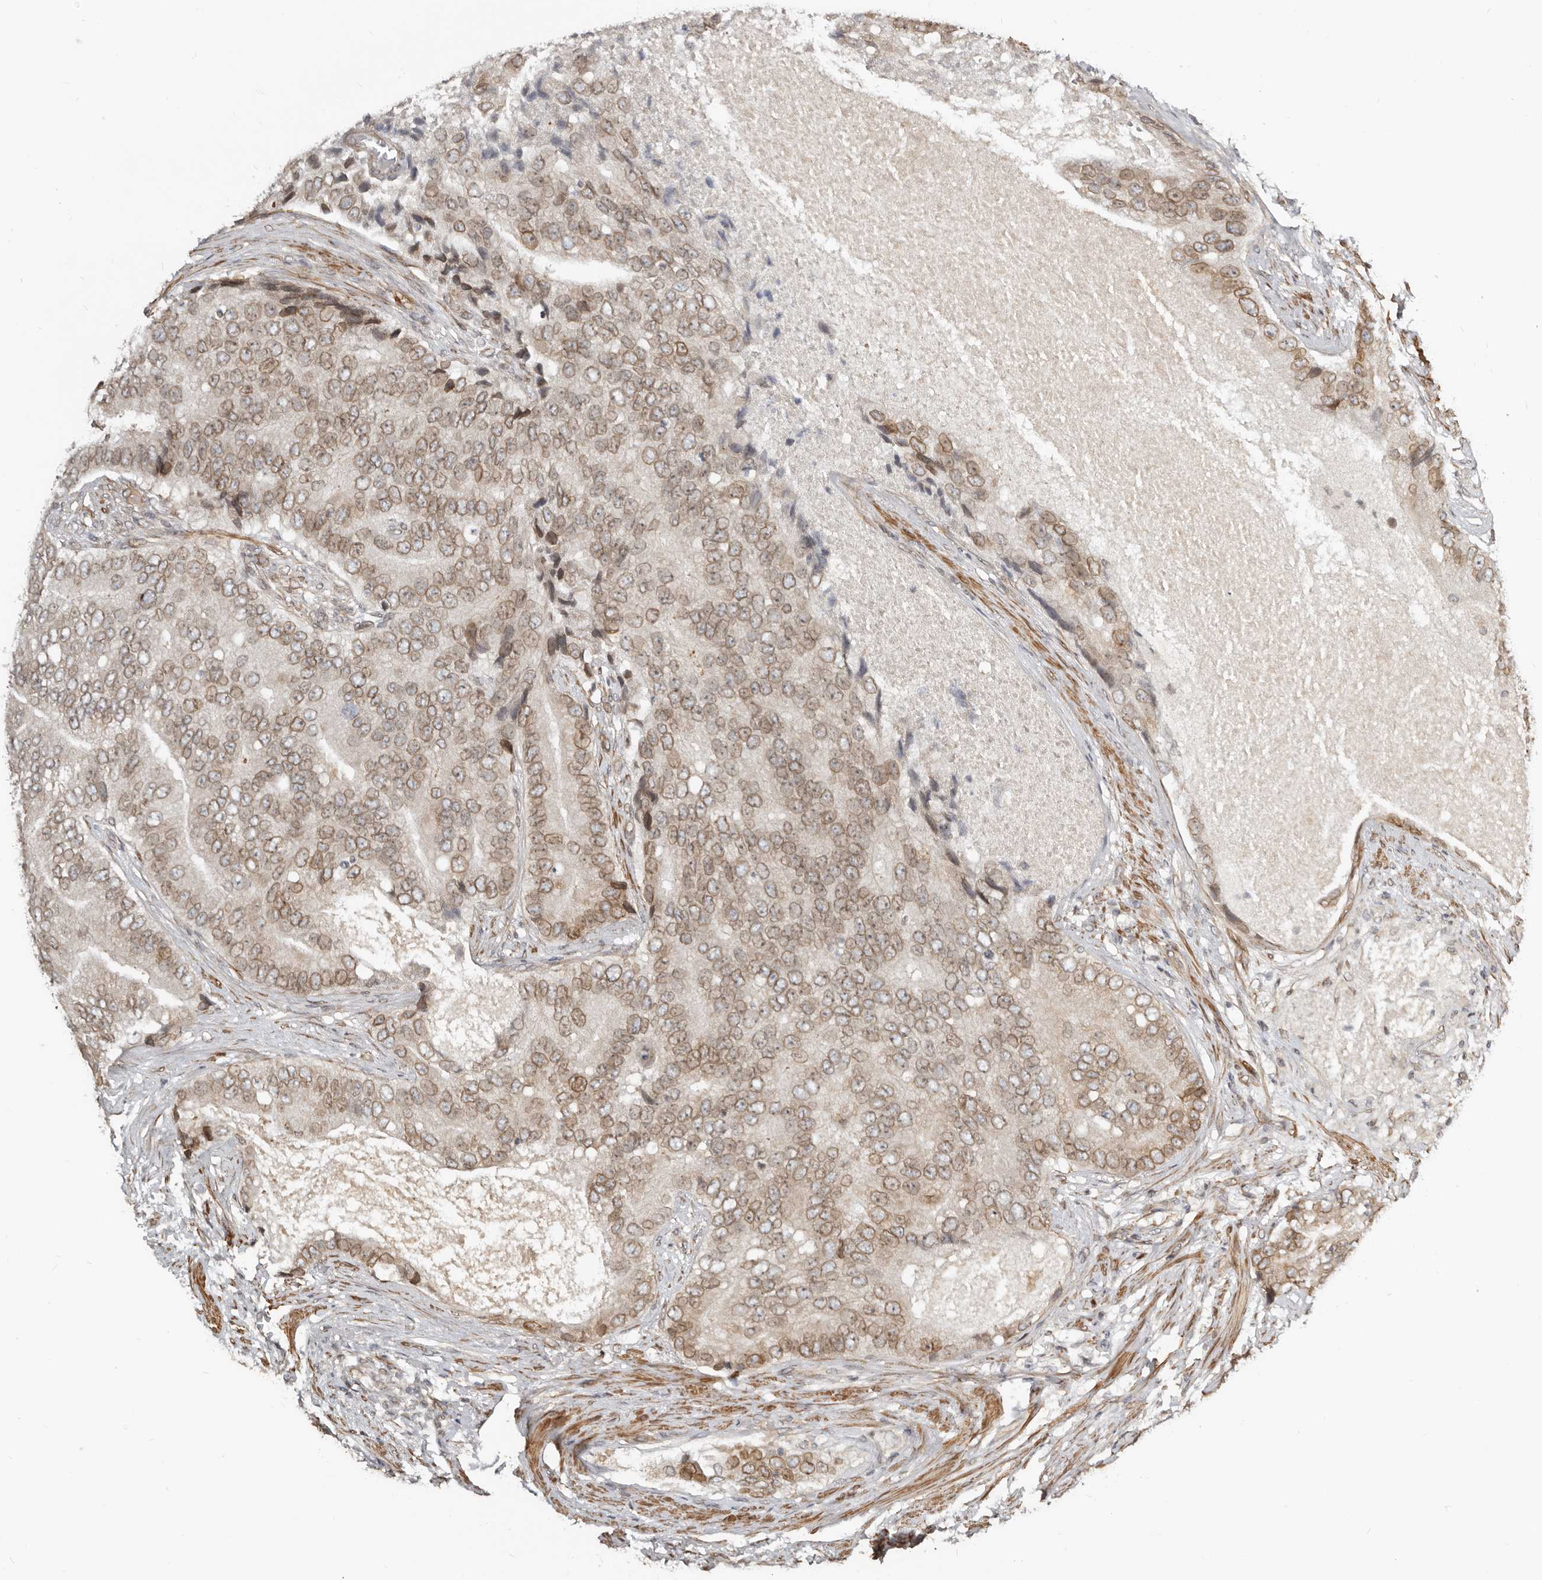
{"staining": {"intensity": "moderate", "quantity": ">75%", "location": "cytoplasmic/membranous,nuclear"}, "tissue": "prostate cancer", "cell_type": "Tumor cells", "image_type": "cancer", "snomed": [{"axis": "morphology", "description": "Adenocarcinoma, High grade"}, {"axis": "topography", "description": "Prostate"}], "caption": "High-power microscopy captured an immunohistochemistry (IHC) micrograph of prostate cancer (high-grade adenocarcinoma), revealing moderate cytoplasmic/membranous and nuclear positivity in approximately >75% of tumor cells.", "gene": "NUP153", "patient": {"sex": "male", "age": 70}}